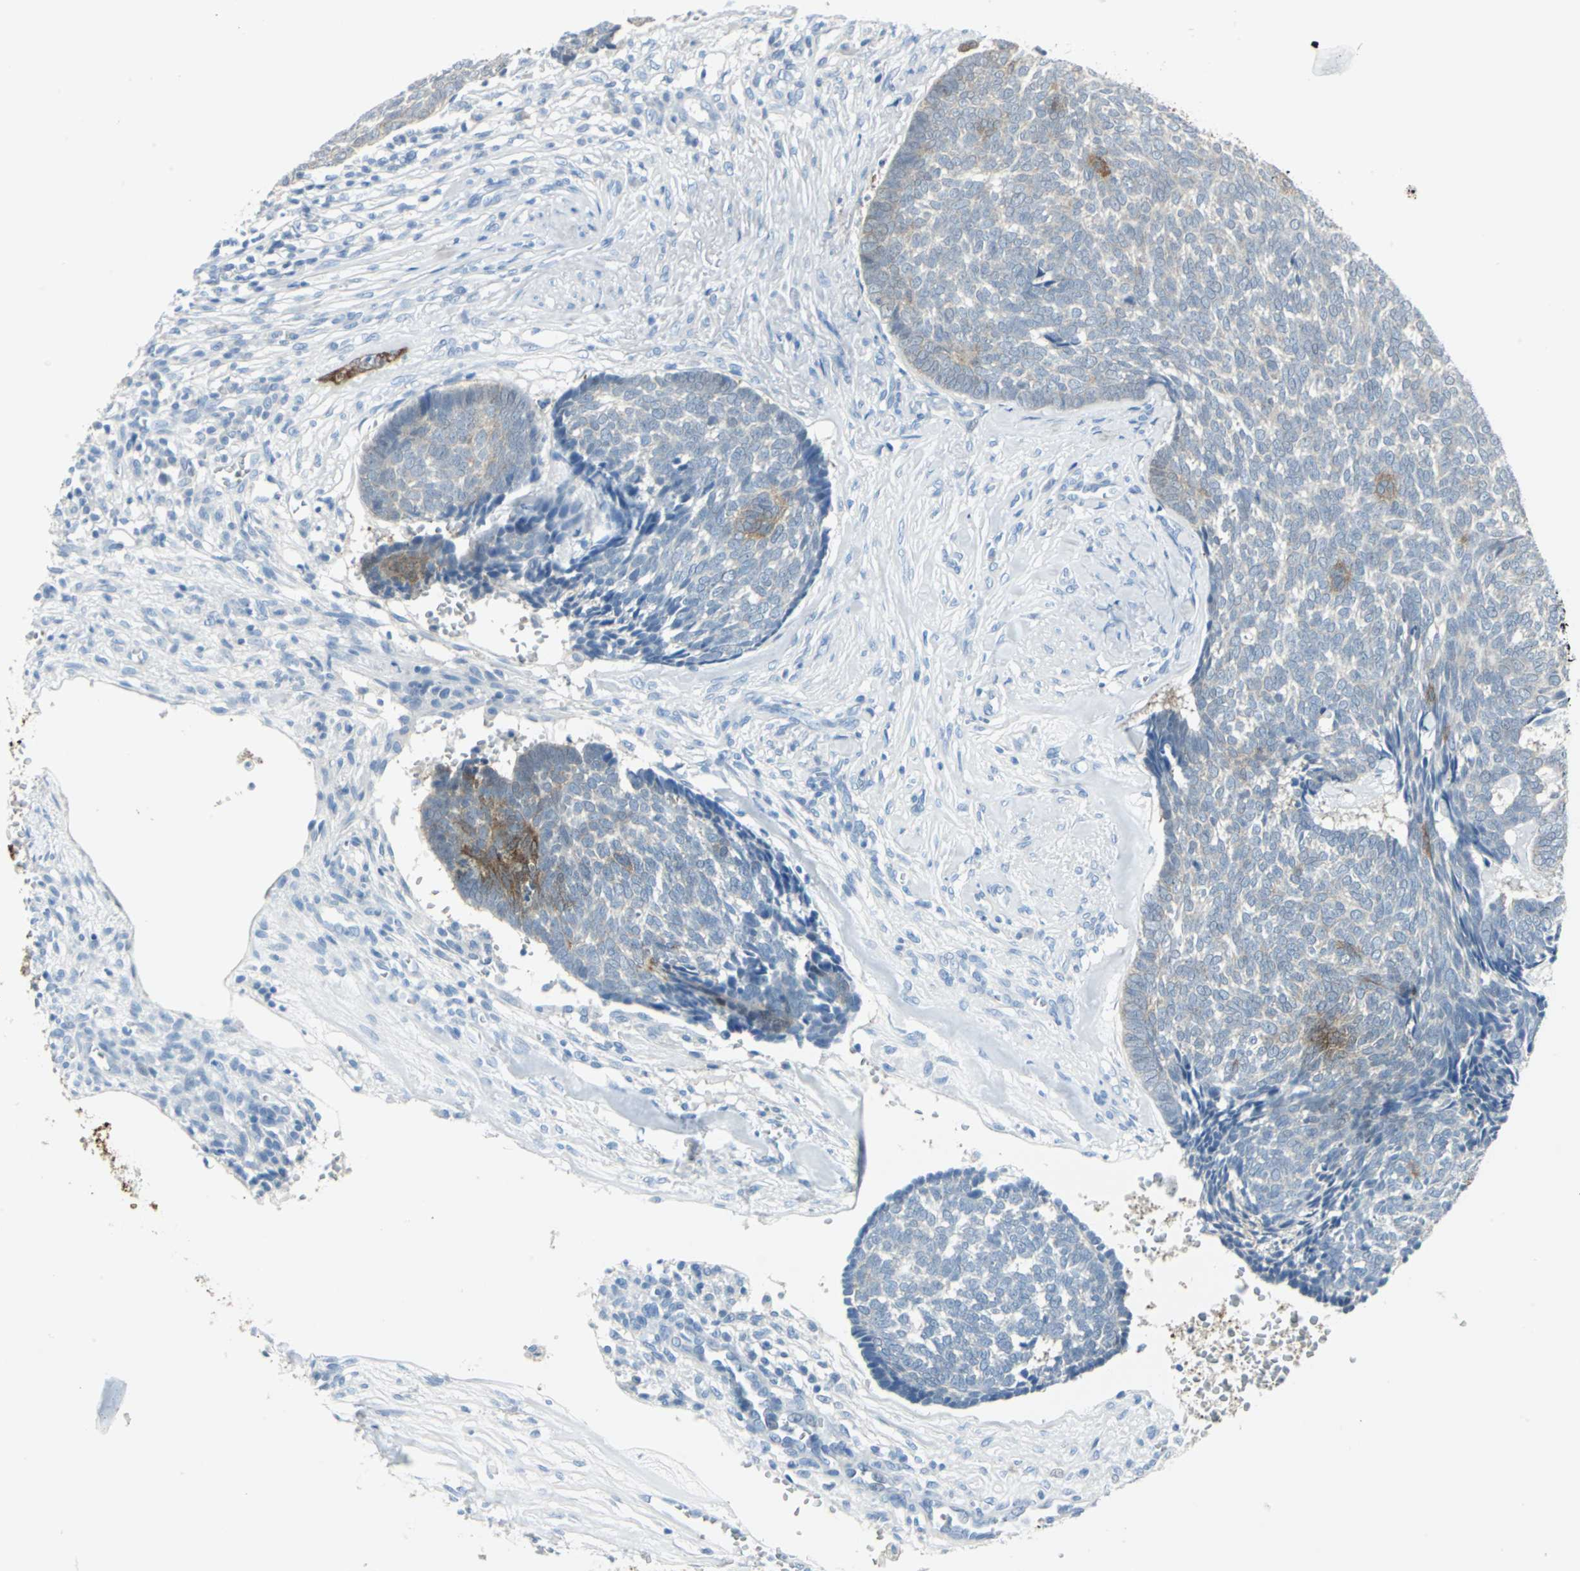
{"staining": {"intensity": "moderate", "quantity": "<25%", "location": "cytoplasmic/membranous"}, "tissue": "skin cancer", "cell_type": "Tumor cells", "image_type": "cancer", "snomed": [{"axis": "morphology", "description": "Basal cell carcinoma"}, {"axis": "topography", "description": "Skin"}], "caption": "Immunohistochemical staining of human skin cancer (basal cell carcinoma) displays low levels of moderate cytoplasmic/membranous expression in approximately <25% of tumor cells.", "gene": "SFN", "patient": {"sex": "male", "age": 84}}